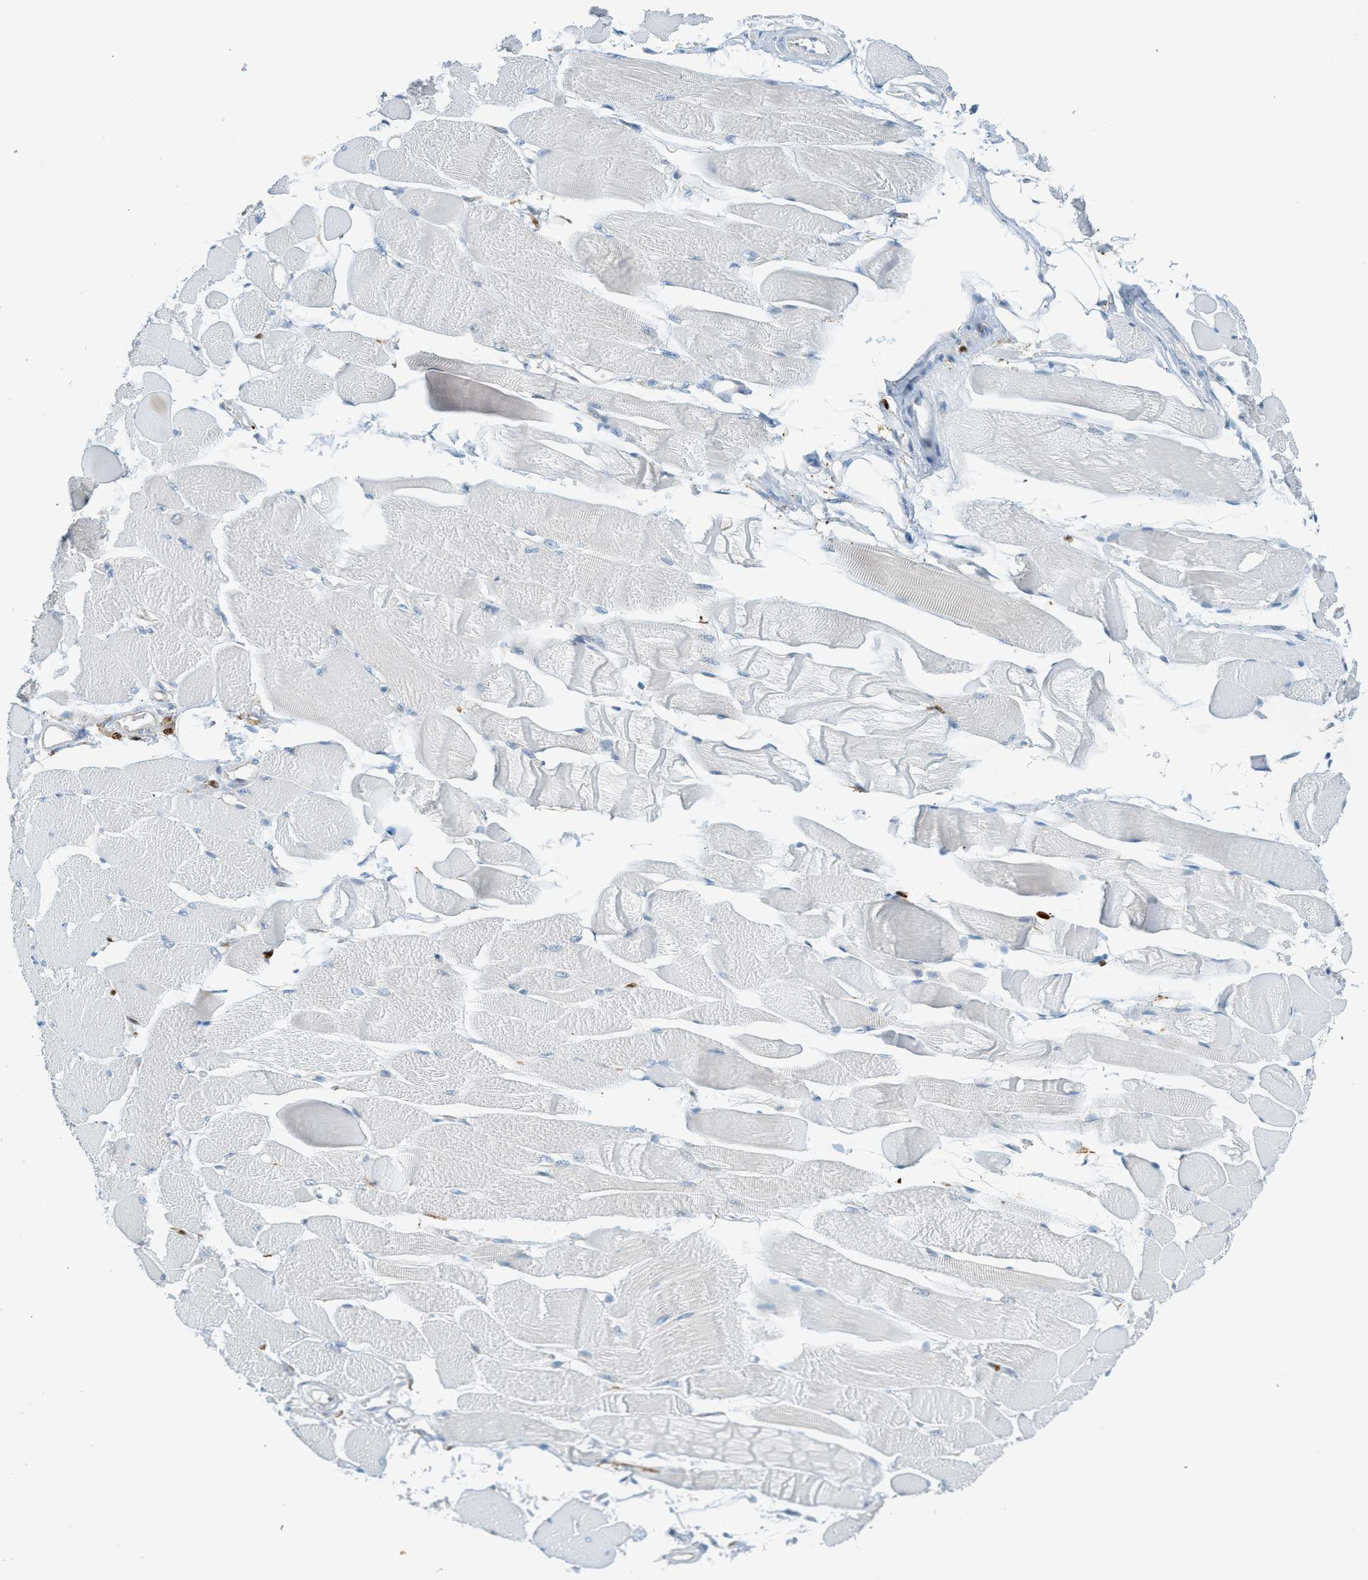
{"staining": {"intensity": "negative", "quantity": "none", "location": "none"}, "tissue": "skeletal muscle", "cell_type": "Myocytes", "image_type": "normal", "snomed": [{"axis": "morphology", "description": "Normal tissue, NOS"}, {"axis": "topography", "description": "Skeletal muscle"}, {"axis": "topography", "description": "Peripheral nerve tissue"}], "caption": "DAB (3,3'-diaminobenzidine) immunohistochemical staining of unremarkable skeletal muscle exhibits no significant positivity in myocytes.", "gene": "SH3D19", "patient": {"sex": "female", "age": 84}}